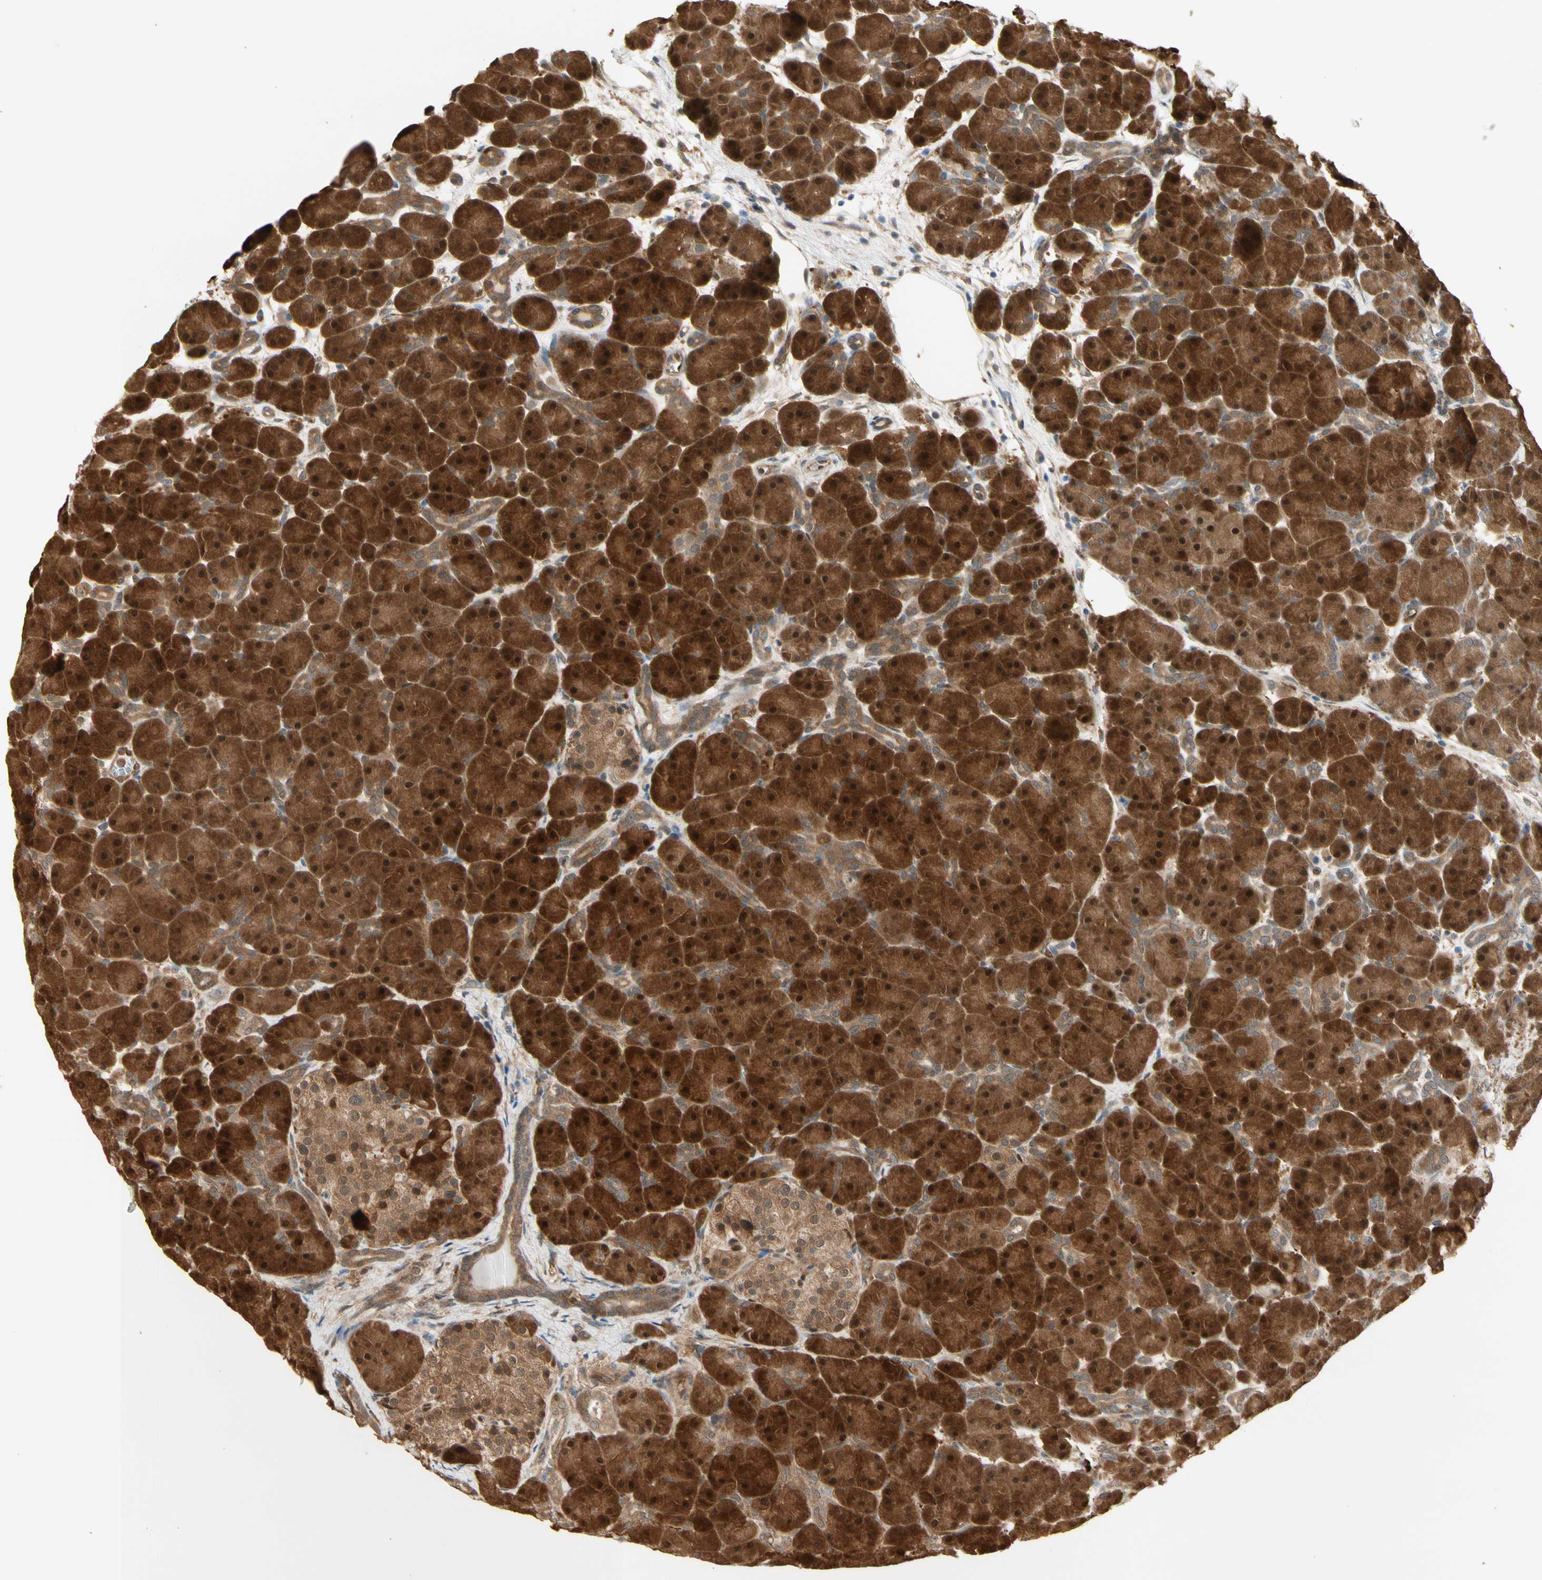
{"staining": {"intensity": "strong", "quantity": ">75%", "location": "cytoplasmic/membranous,nuclear"}, "tissue": "pancreas", "cell_type": "Exocrine glandular cells", "image_type": "normal", "snomed": [{"axis": "morphology", "description": "Normal tissue, NOS"}, {"axis": "topography", "description": "Pancreas"}], "caption": "Strong cytoplasmic/membranous,nuclear staining is appreciated in approximately >75% of exocrine glandular cells in benign pancreas.", "gene": "SERPINB6", "patient": {"sex": "male", "age": 66}}